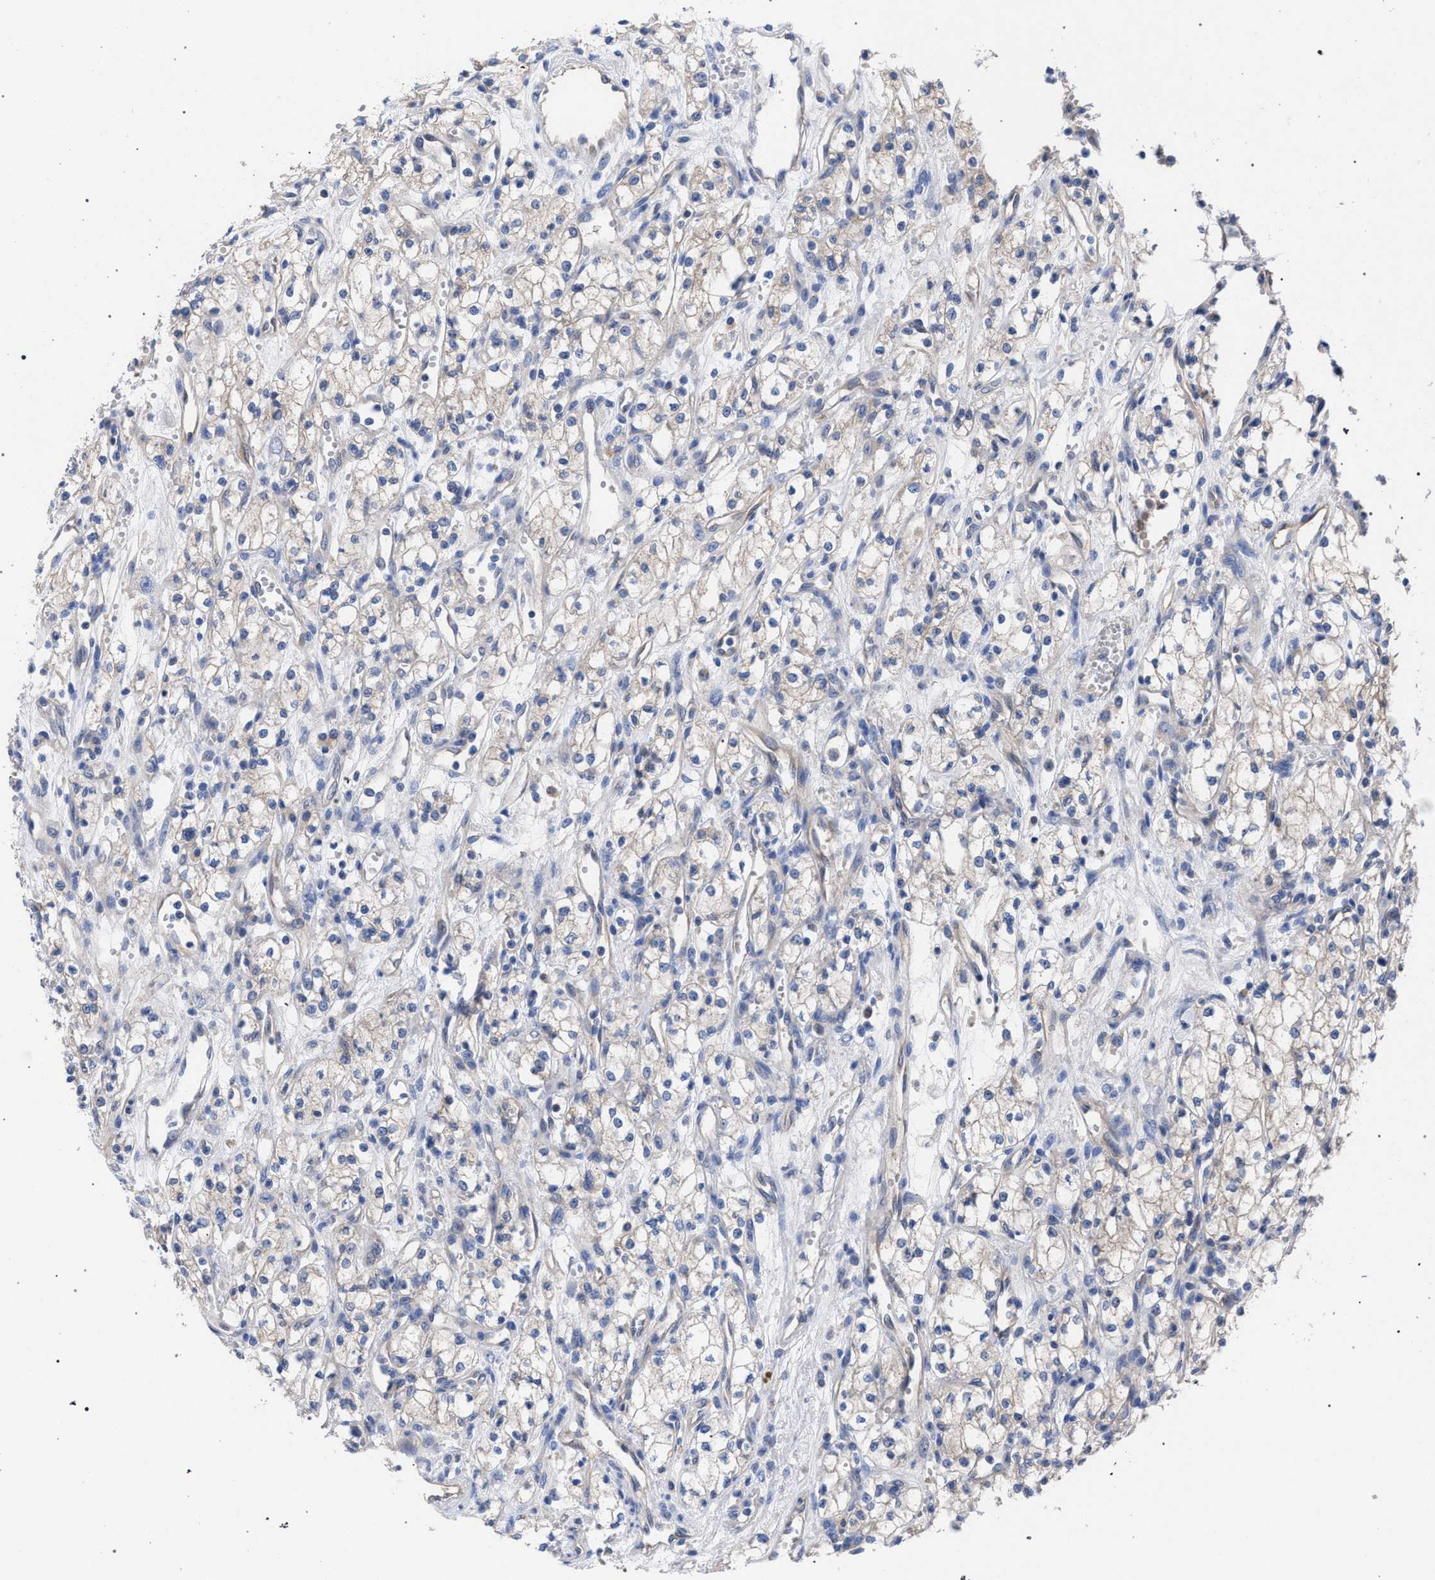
{"staining": {"intensity": "weak", "quantity": "<25%", "location": "cytoplasmic/membranous"}, "tissue": "renal cancer", "cell_type": "Tumor cells", "image_type": "cancer", "snomed": [{"axis": "morphology", "description": "Adenocarcinoma, NOS"}, {"axis": "topography", "description": "Kidney"}], "caption": "Immunohistochemical staining of human adenocarcinoma (renal) exhibits no significant positivity in tumor cells. (DAB IHC visualized using brightfield microscopy, high magnification).", "gene": "GMPR", "patient": {"sex": "male", "age": 59}}